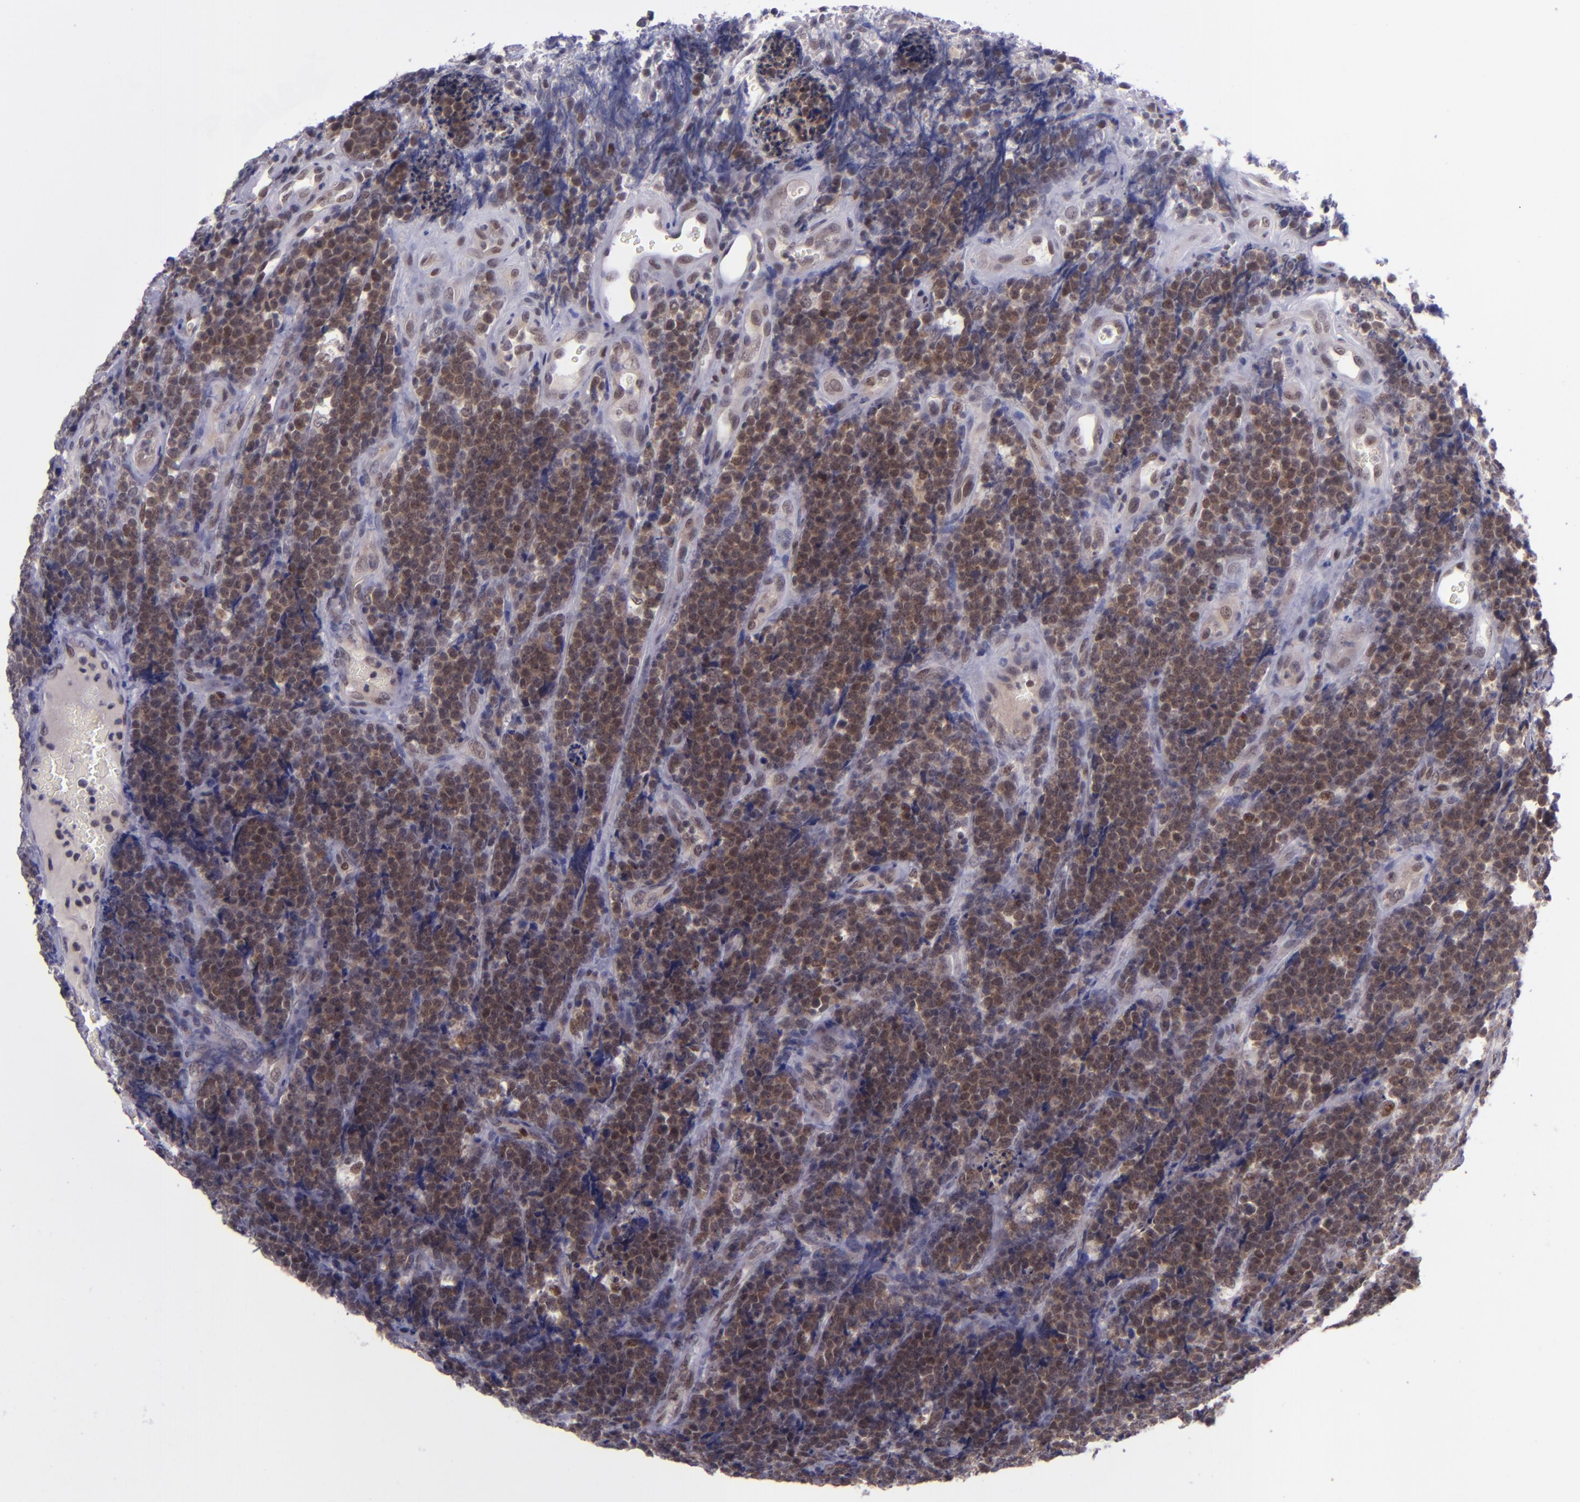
{"staining": {"intensity": "weak", "quantity": ">75%", "location": "cytoplasmic/membranous,nuclear"}, "tissue": "lymphoma", "cell_type": "Tumor cells", "image_type": "cancer", "snomed": [{"axis": "morphology", "description": "Malignant lymphoma, non-Hodgkin's type, High grade"}, {"axis": "topography", "description": "Small intestine"}, {"axis": "topography", "description": "Colon"}], "caption": "A low amount of weak cytoplasmic/membranous and nuclear staining is appreciated in approximately >75% of tumor cells in lymphoma tissue.", "gene": "BAG1", "patient": {"sex": "male", "age": 8}}